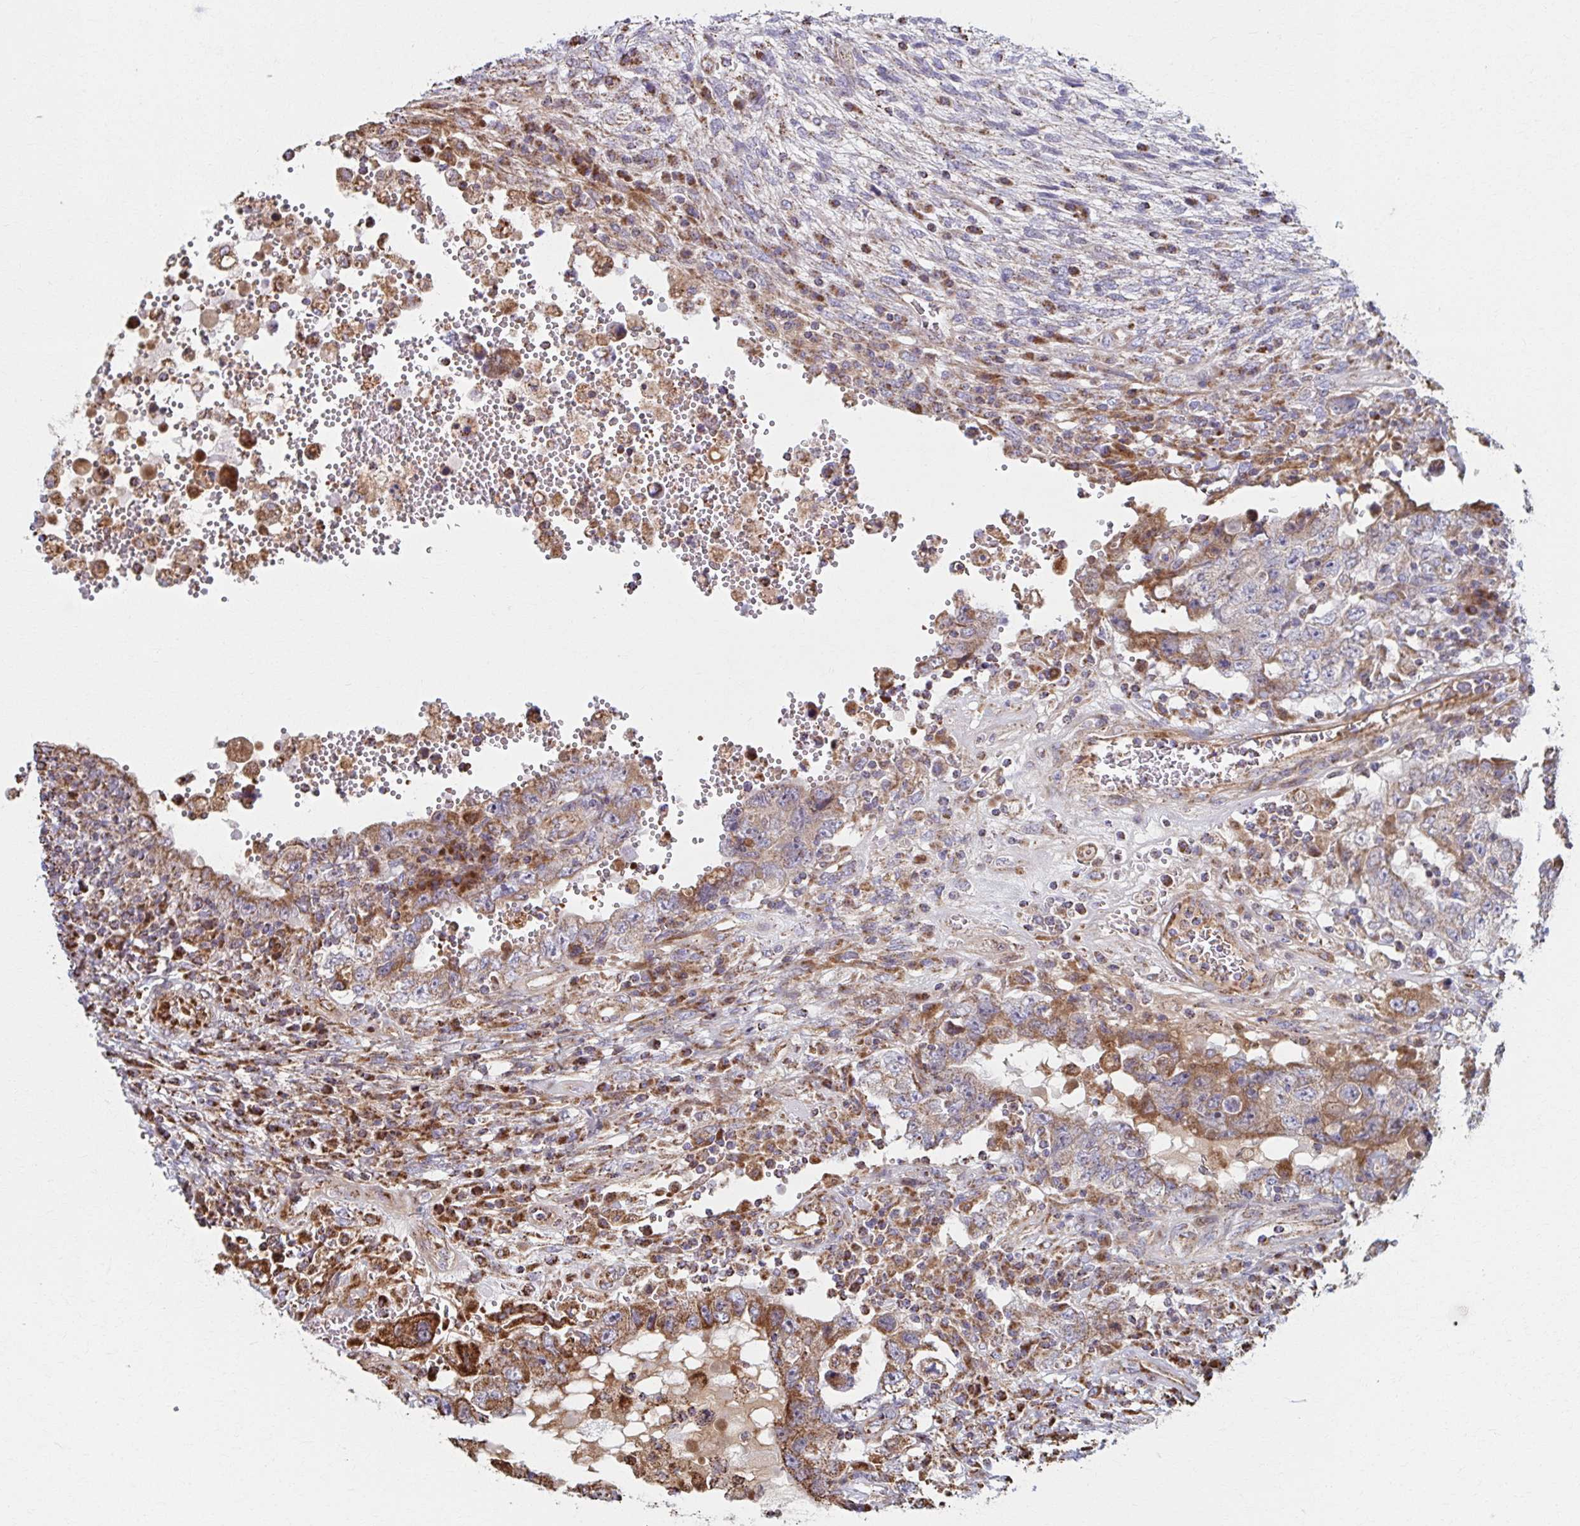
{"staining": {"intensity": "moderate", "quantity": "25%-75%", "location": "cytoplasmic/membranous"}, "tissue": "testis cancer", "cell_type": "Tumor cells", "image_type": "cancer", "snomed": [{"axis": "morphology", "description": "Carcinoma, Embryonal, NOS"}, {"axis": "topography", "description": "Testis"}], "caption": "Human testis cancer (embryonal carcinoma) stained with a brown dye exhibits moderate cytoplasmic/membranous positive positivity in about 25%-75% of tumor cells.", "gene": "SAT1", "patient": {"sex": "male", "age": 26}}